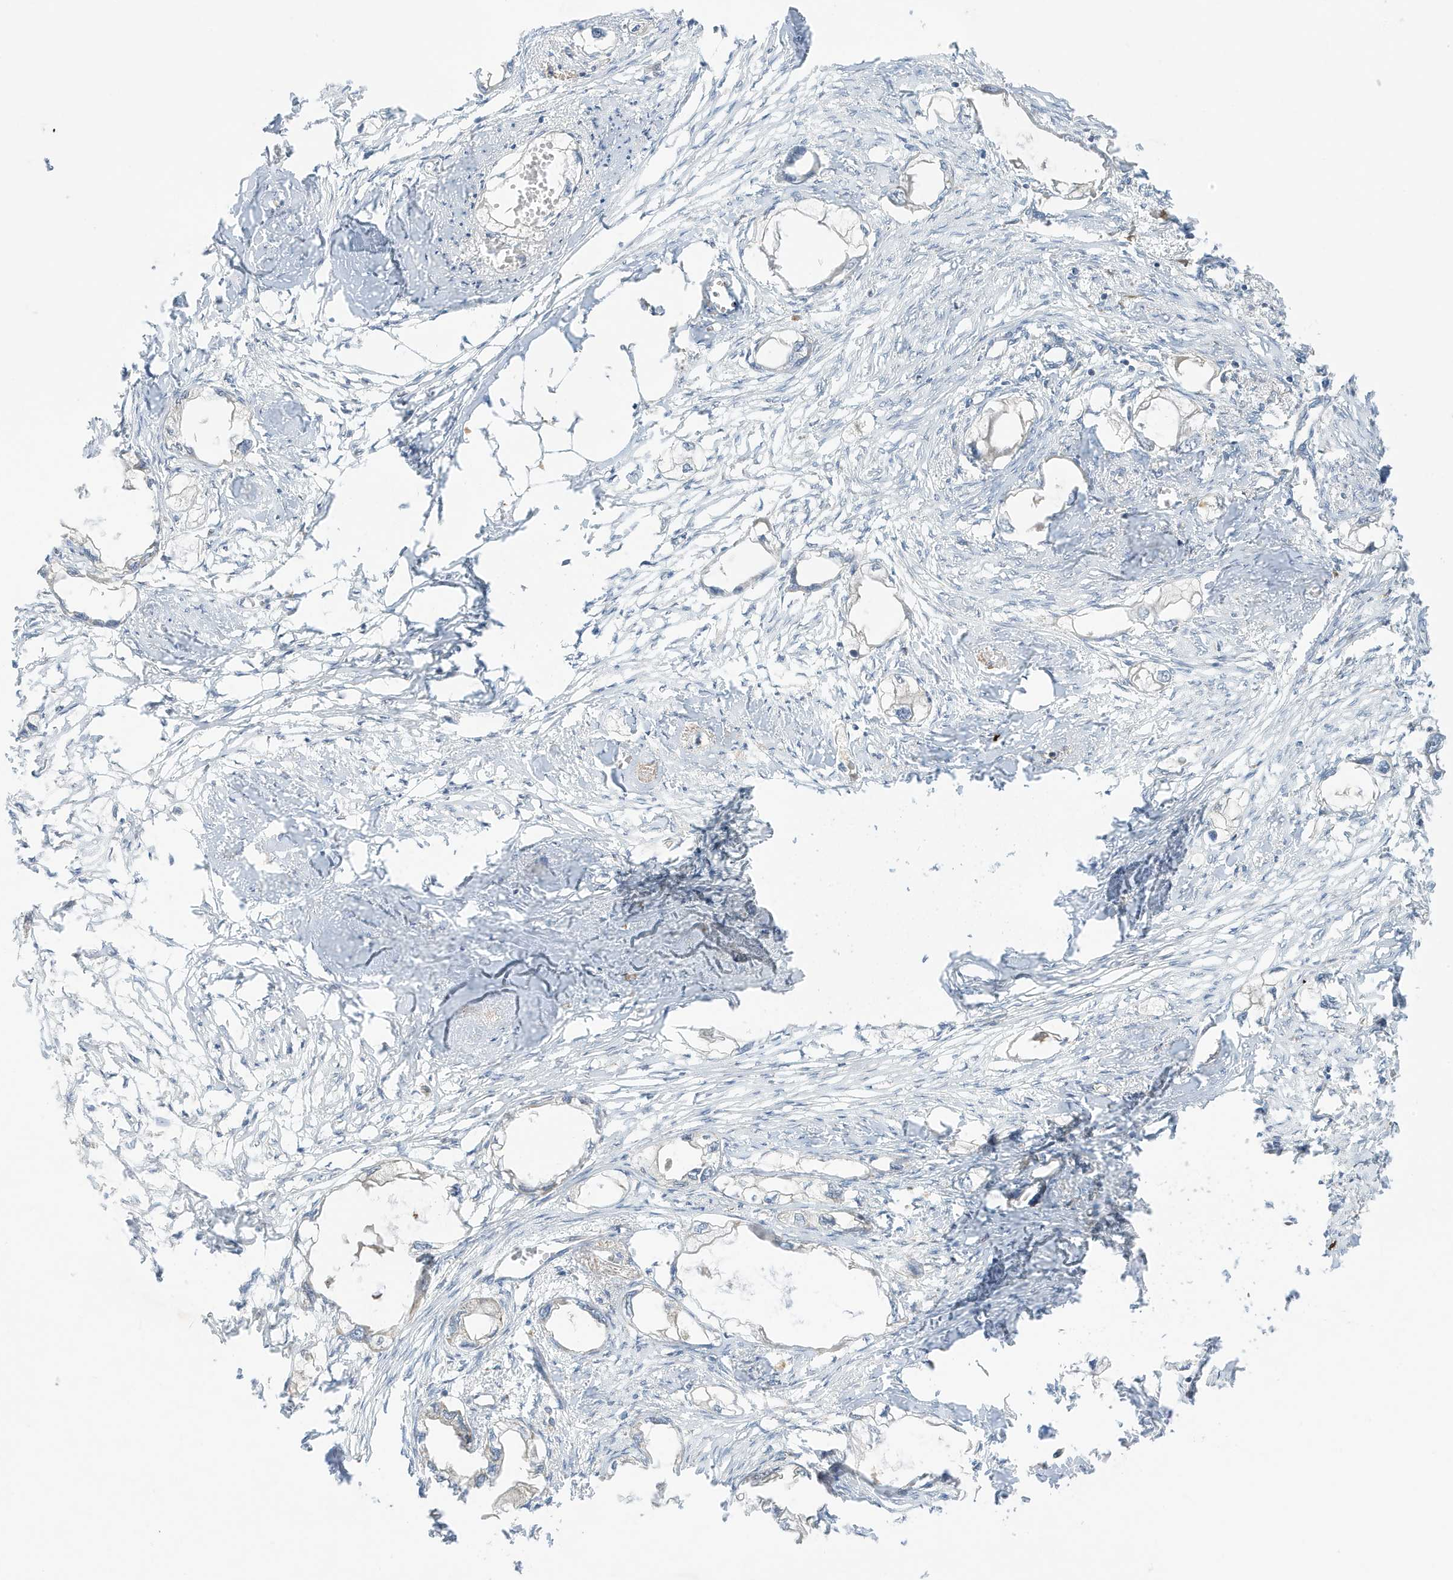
{"staining": {"intensity": "negative", "quantity": "none", "location": "none"}, "tissue": "endometrial cancer", "cell_type": "Tumor cells", "image_type": "cancer", "snomed": [{"axis": "morphology", "description": "Adenocarcinoma, NOS"}, {"axis": "morphology", "description": "Adenocarcinoma, metastatic, NOS"}, {"axis": "topography", "description": "Adipose tissue"}, {"axis": "topography", "description": "Endometrium"}], "caption": "Image shows no significant protein staining in tumor cells of endometrial cancer. (Stains: DAB IHC with hematoxylin counter stain, Microscopy: brightfield microscopy at high magnification).", "gene": "NPPC", "patient": {"sex": "female", "age": 67}}